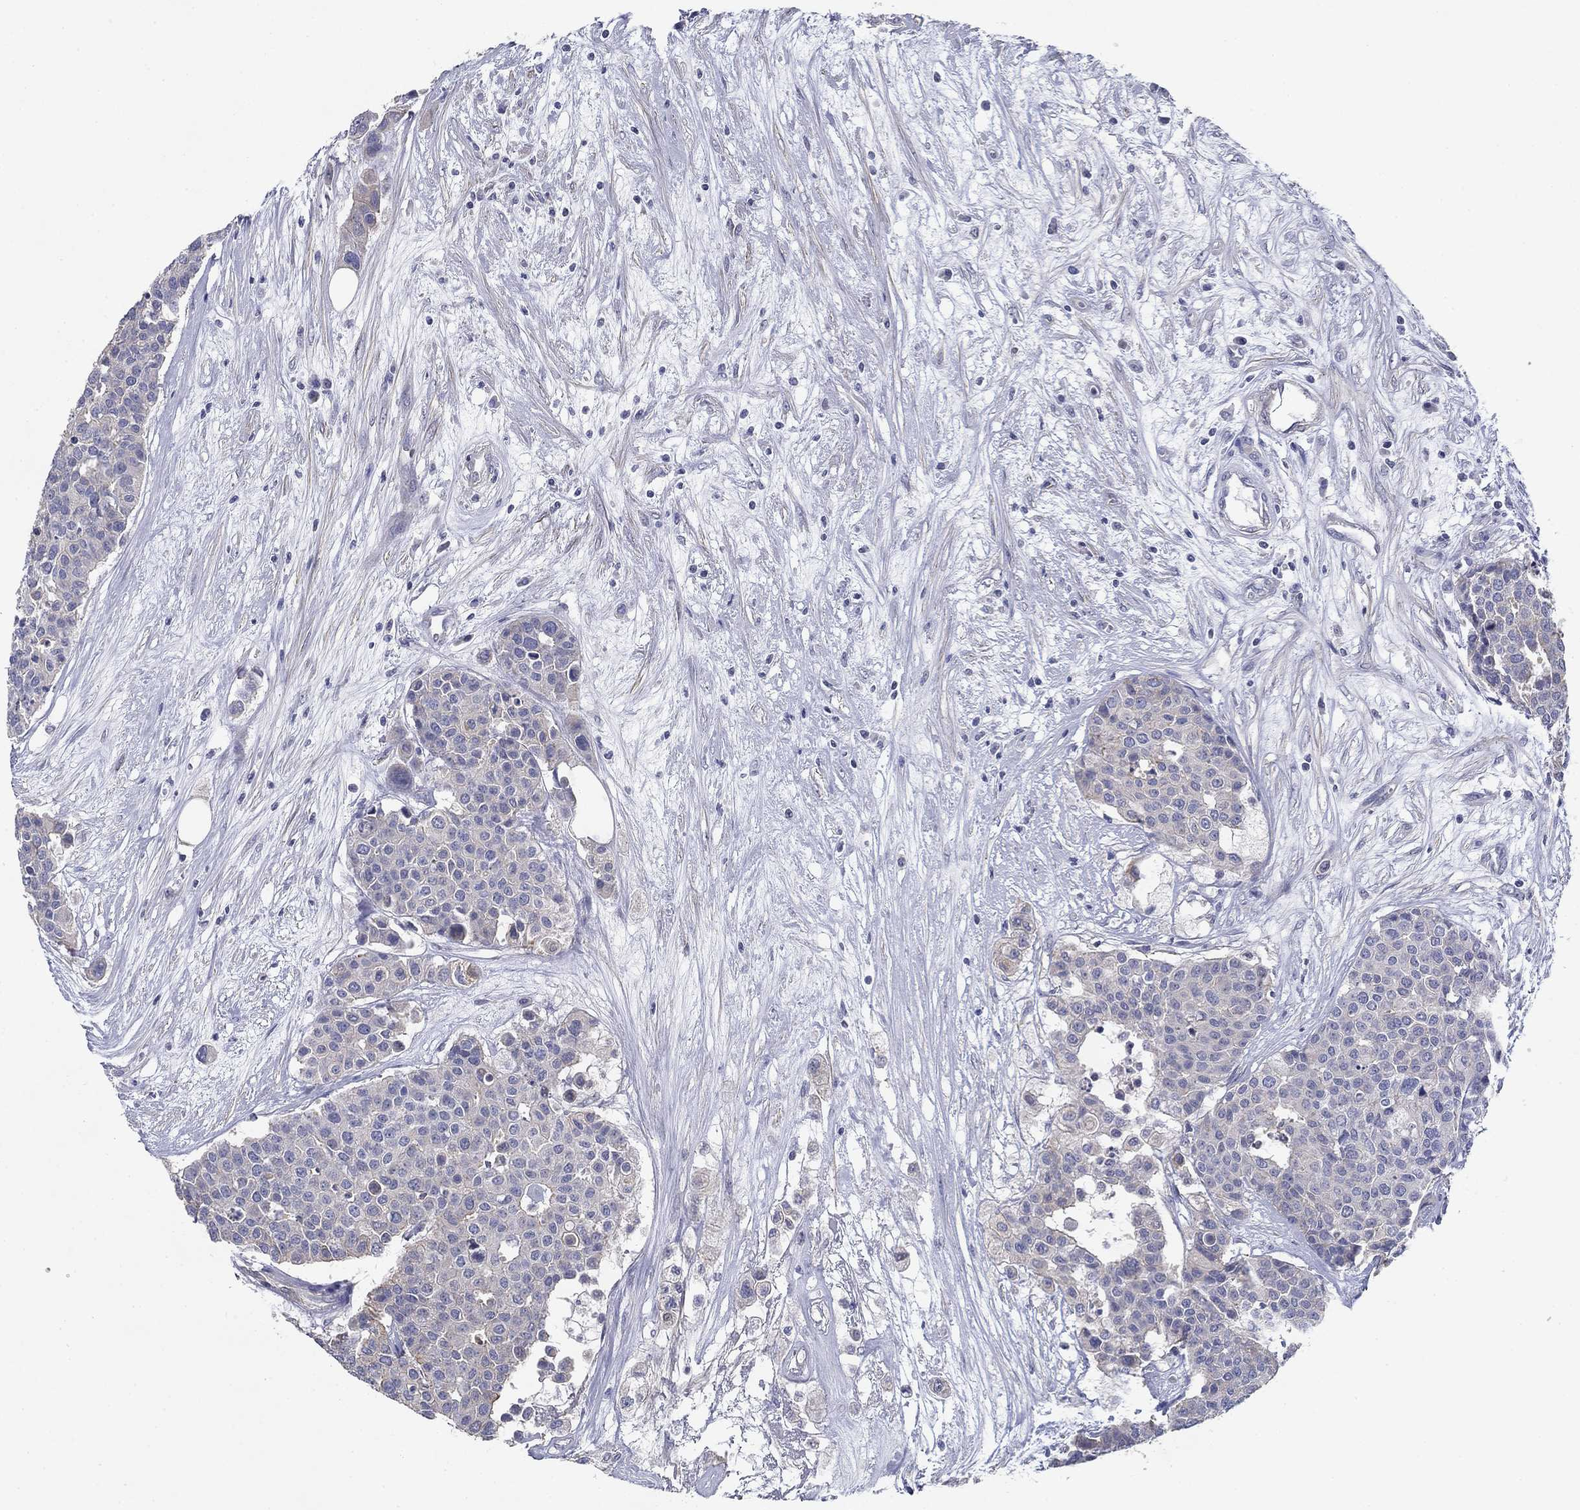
{"staining": {"intensity": "negative", "quantity": "none", "location": "none"}, "tissue": "carcinoid", "cell_type": "Tumor cells", "image_type": "cancer", "snomed": [{"axis": "morphology", "description": "Carcinoid, malignant, NOS"}, {"axis": "topography", "description": "Colon"}], "caption": "Carcinoid stained for a protein using immunohistochemistry shows no expression tumor cells.", "gene": "GRK7", "patient": {"sex": "male", "age": 81}}